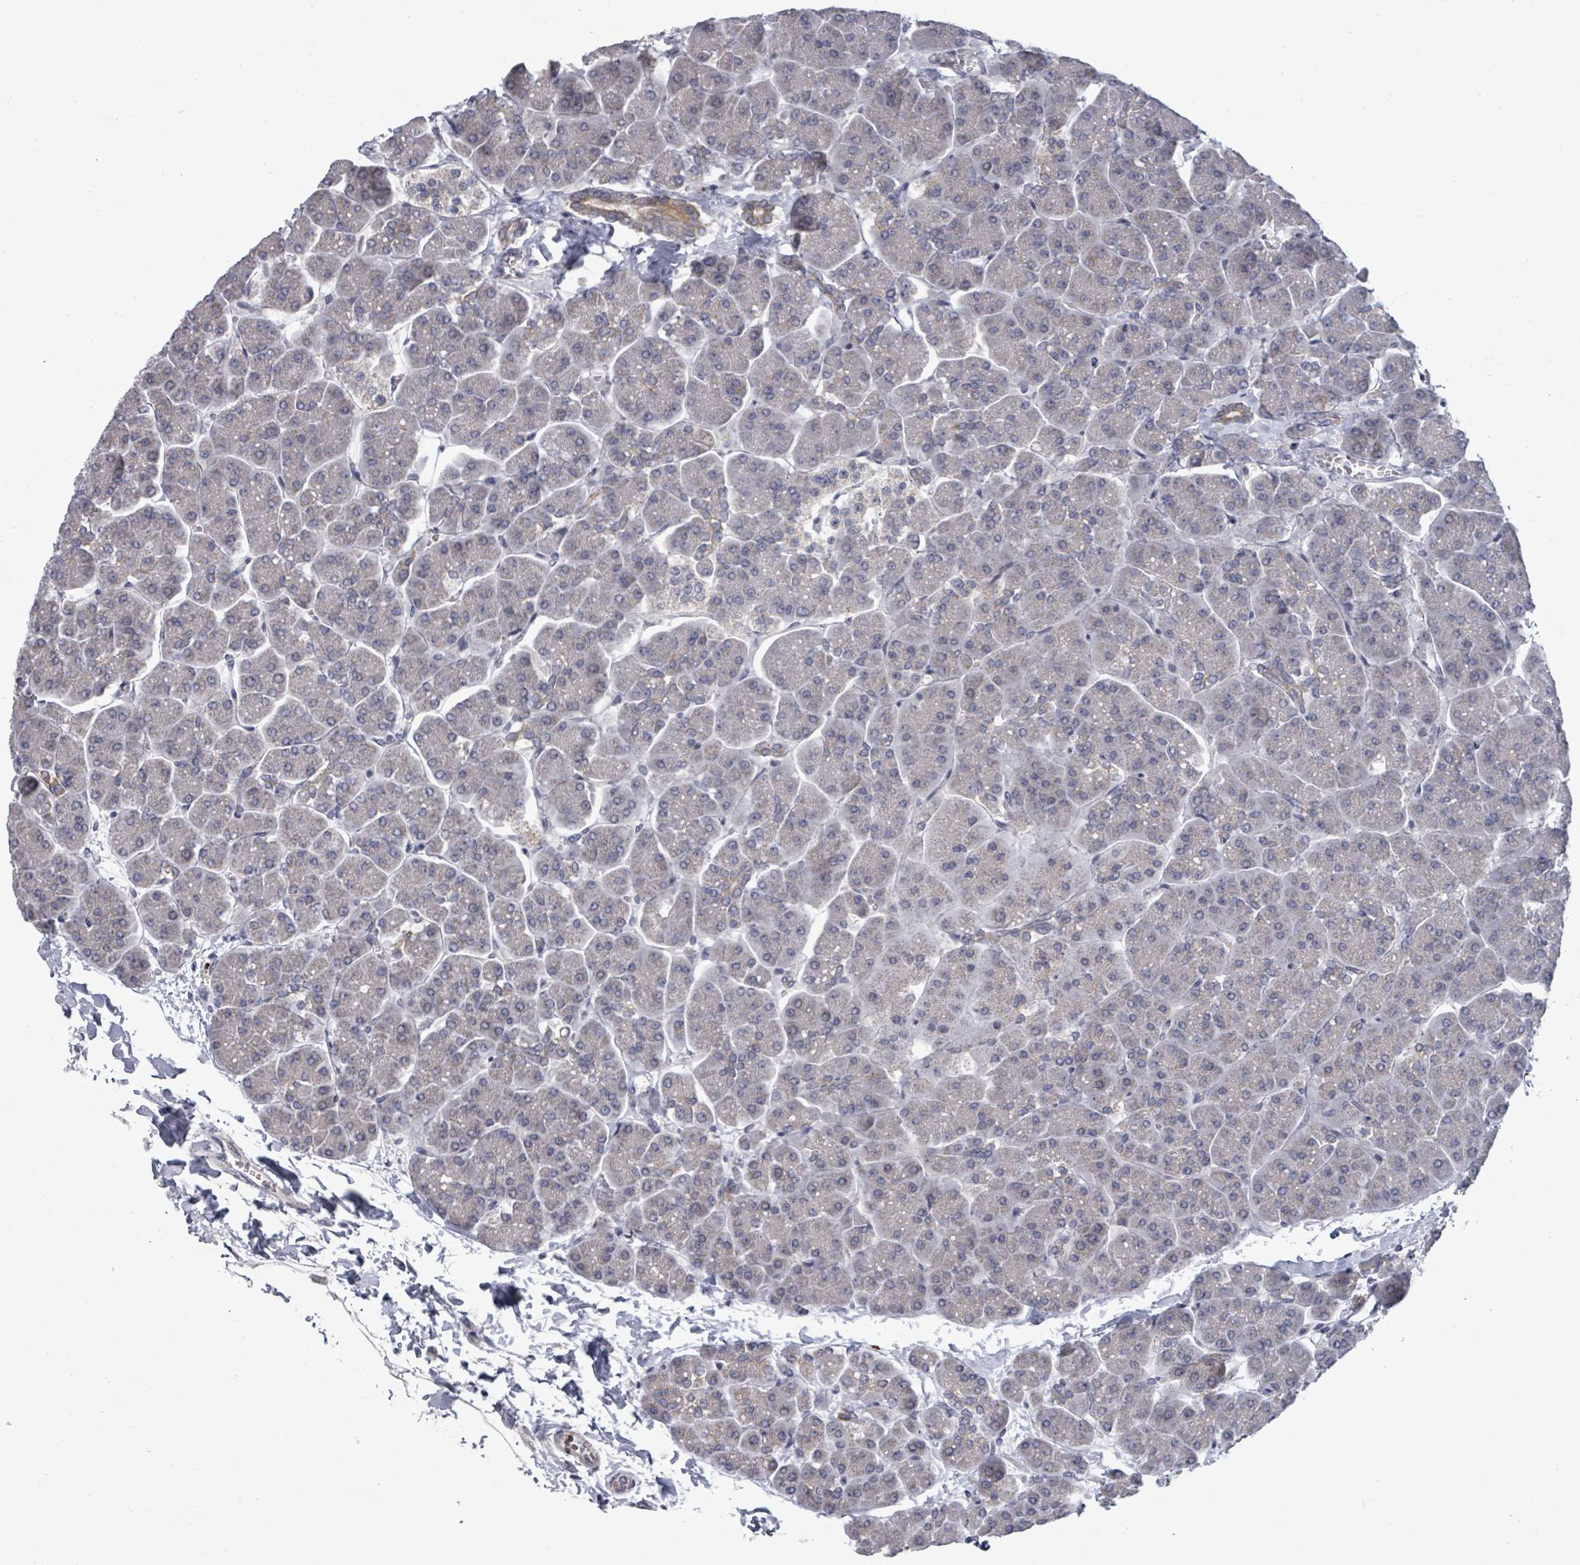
{"staining": {"intensity": "moderate", "quantity": "<25%", "location": "cytoplasmic/membranous"}, "tissue": "pancreas", "cell_type": "Exocrine glandular cells", "image_type": "normal", "snomed": [{"axis": "morphology", "description": "Normal tissue, NOS"}, {"axis": "topography", "description": "Pancreas"}, {"axis": "topography", "description": "Peripheral nerve tissue"}], "caption": "Brown immunohistochemical staining in benign pancreas exhibits moderate cytoplasmic/membranous expression in approximately <25% of exocrine glandular cells. The staining was performed using DAB (3,3'-diaminobenzidine), with brown indicating positive protein expression. Nuclei are stained blue with hematoxylin.", "gene": "ASB12", "patient": {"sex": "male", "age": 54}}